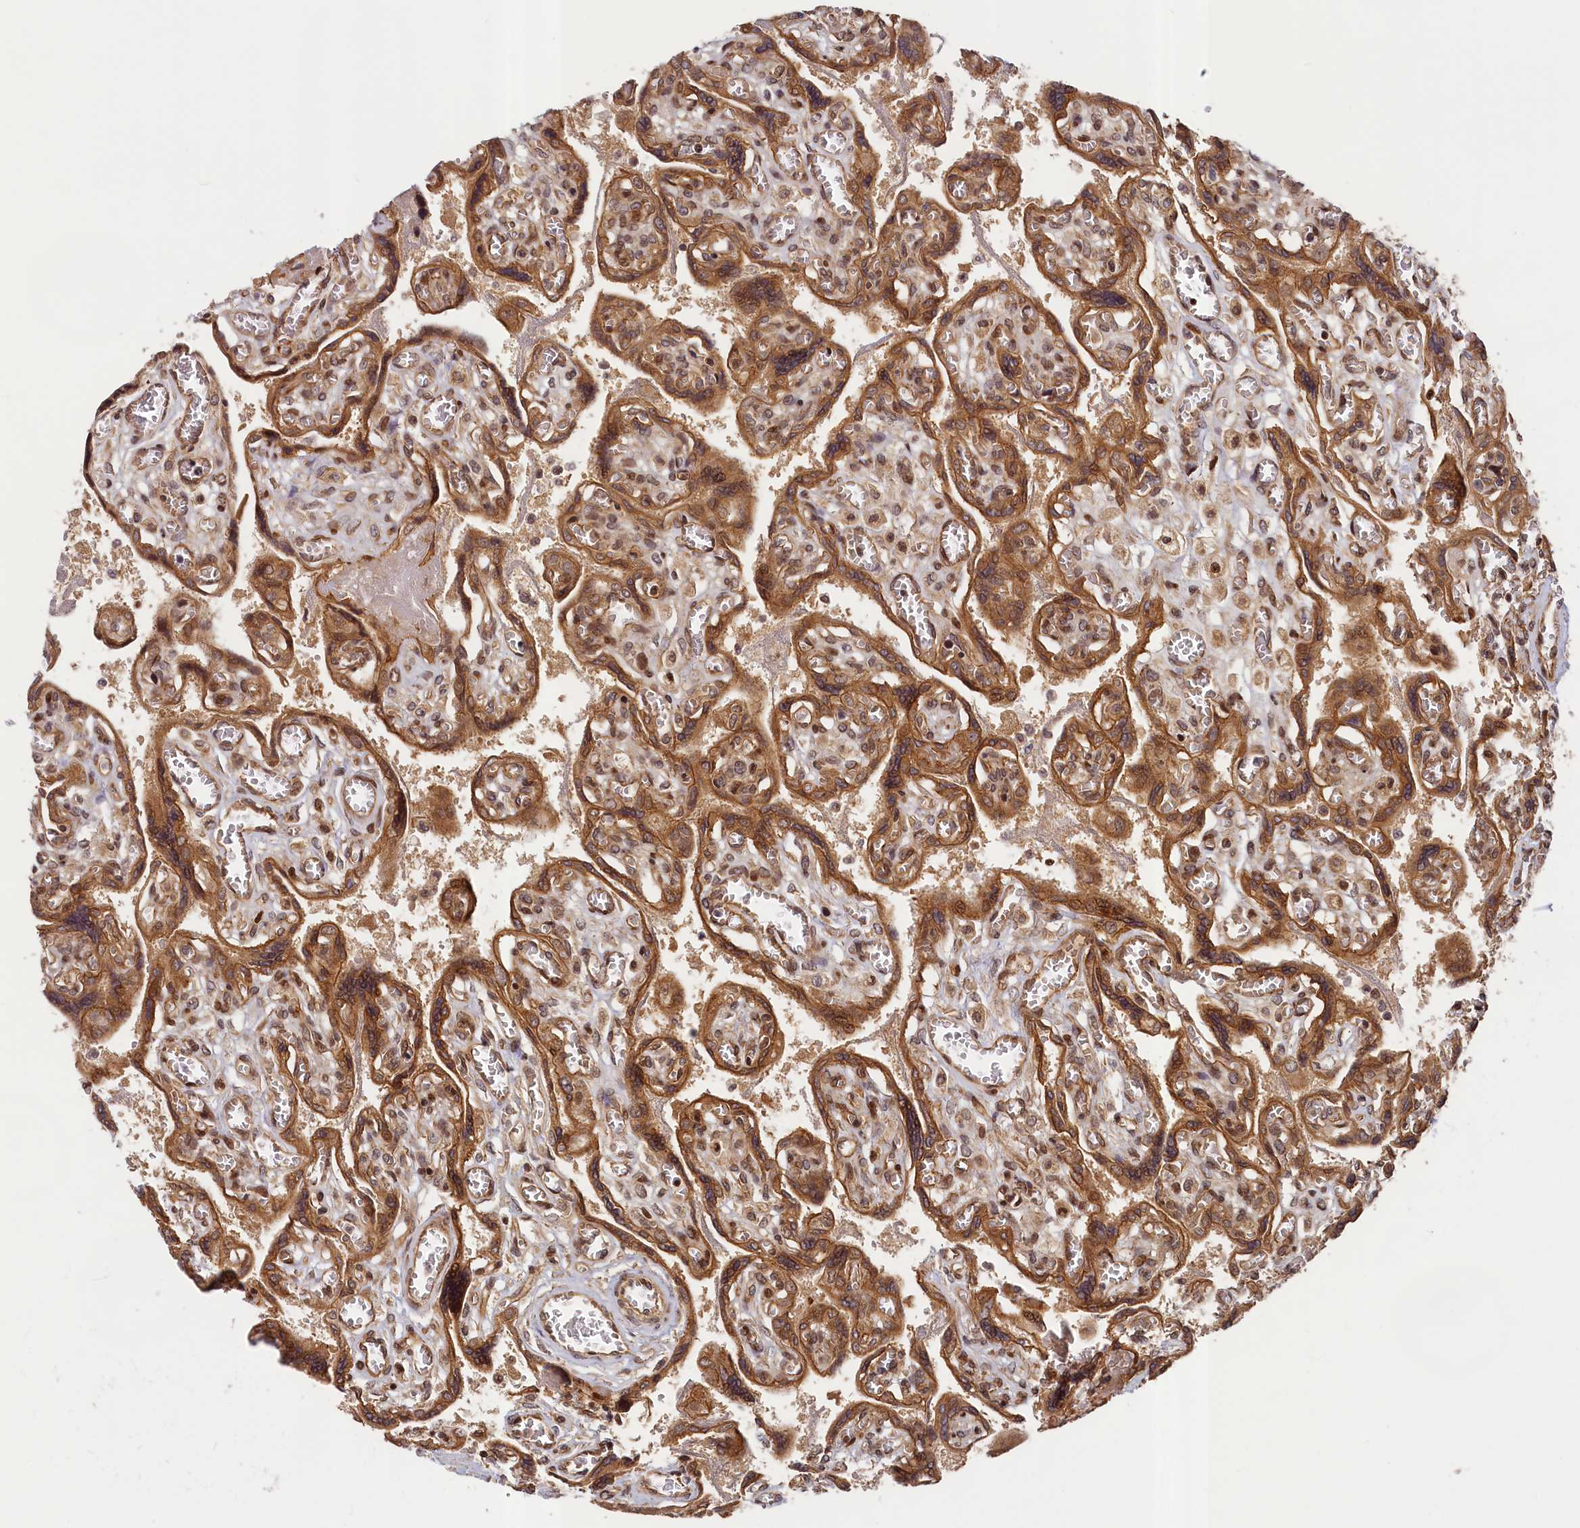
{"staining": {"intensity": "strong", "quantity": ">75%", "location": "cytoplasmic/membranous"}, "tissue": "placenta", "cell_type": "Trophoblastic cells", "image_type": "normal", "snomed": [{"axis": "morphology", "description": "Normal tissue, NOS"}, {"axis": "topography", "description": "Placenta"}], "caption": "Trophoblastic cells display high levels of strong cytoplasmic/membranous staining in about >75% of cells in benign placenta. Using DAB (brown) and hematoxylin (blue) stains, captured at high magnification using brightfield microscopy.", "gene": "CEP44", "patient": {"sex": "female", "age": 39}}